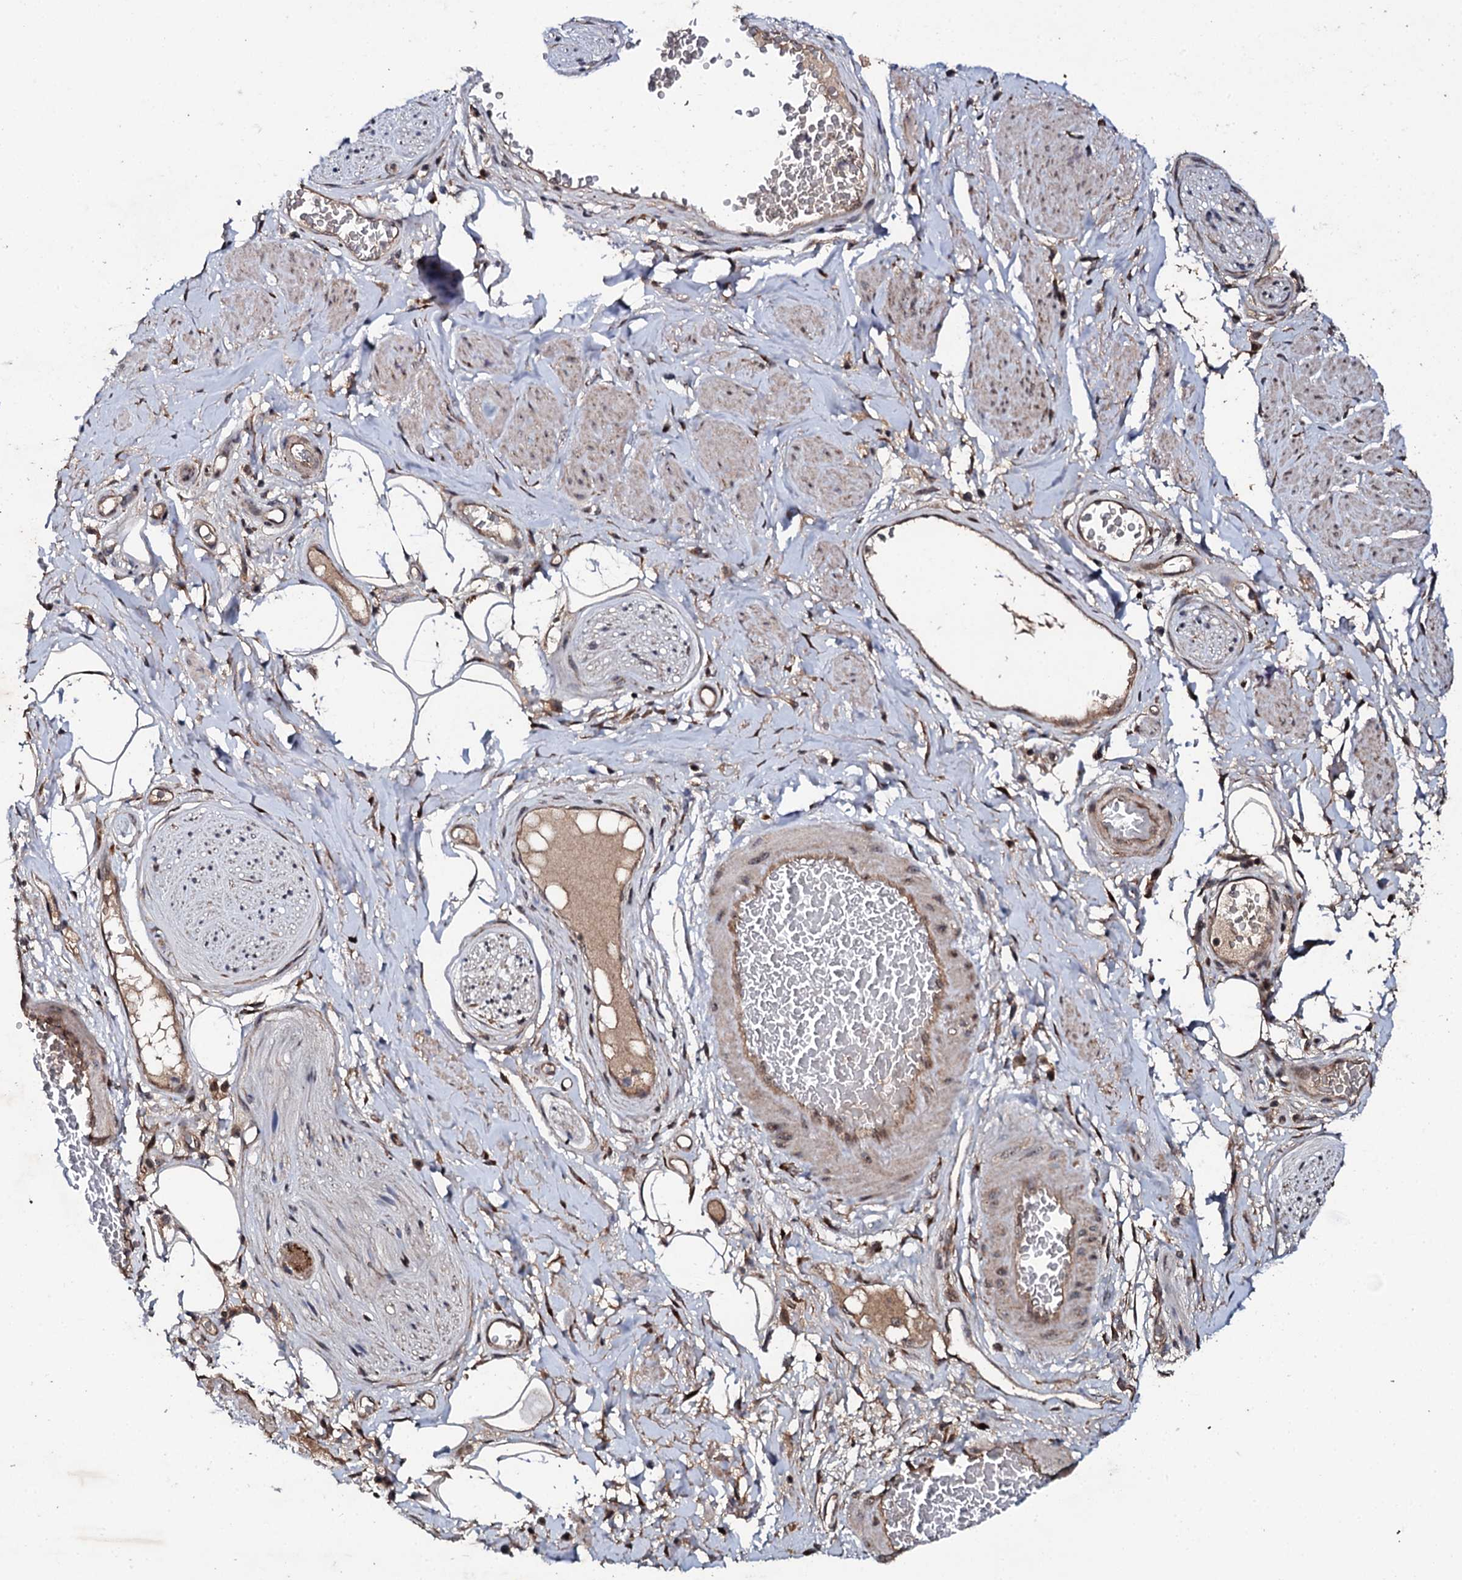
{"staining": {"intensity": "moderate", "quantity": ">75%", "location": "cytoplasmic/membranous"}, "tissue": "adipose tissue", "cell_type": "Adipocytes", "image_type": "normal", "snomed": [{"axis": "morphology", "description": "Normal tissue, NOS"}, {"axis": "morphology", "description": "Adenocarcinoma, NOS"}, {"axis": "topography", "description": "Rectum"}, {"axis": "topography", "description": "Vagina"}, {"axis": "topography", "description": "Peripheral nerve tissue"}], "caption": "Normal adipose tissue shows moderate cytoplasmic/membranous expression in approximately >75% of adipocytes.", "gene": "FAM111A", "patient": {"sex": "female", "age": 71}}